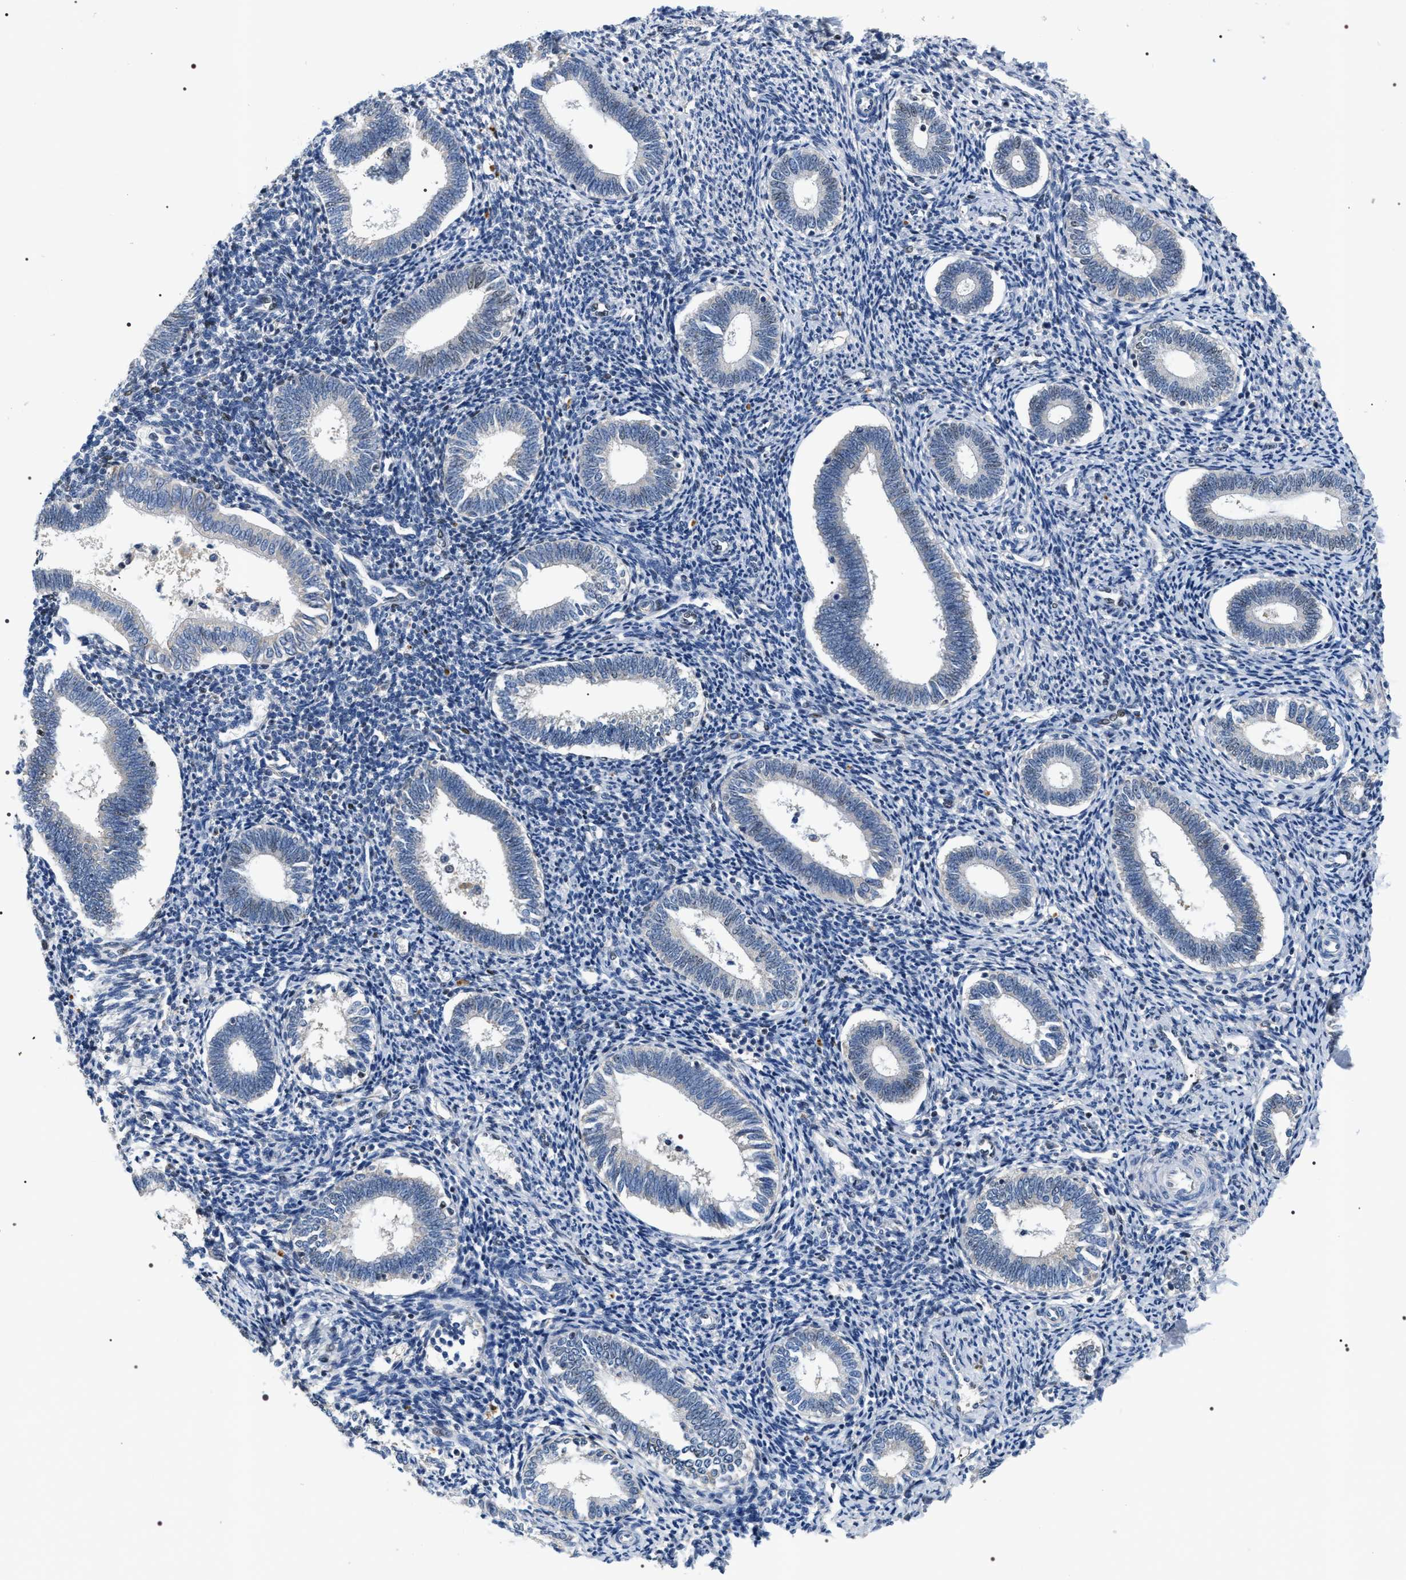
{"staining": {"intensity": "weak", "quantity": "<25%", "location": "nuclear"}, "tissue": "endometrium", "cell_type": "Cells in endometrial stroma", "image_type": "normal", "snomed": [{"axis": "morphology", "description": "Normal tissue, NOS"}, {"axis": "topography", "description": "Endometrium"}], "caption": "This histopathology image is of benign endometrium stained with IHC to label a protein in brown with the nuclei are counter-stained blue. There is no expression in cells in endometrial stroma.", "gene": "C7orf25", "patient": {"sex": "female", "age": 41}}